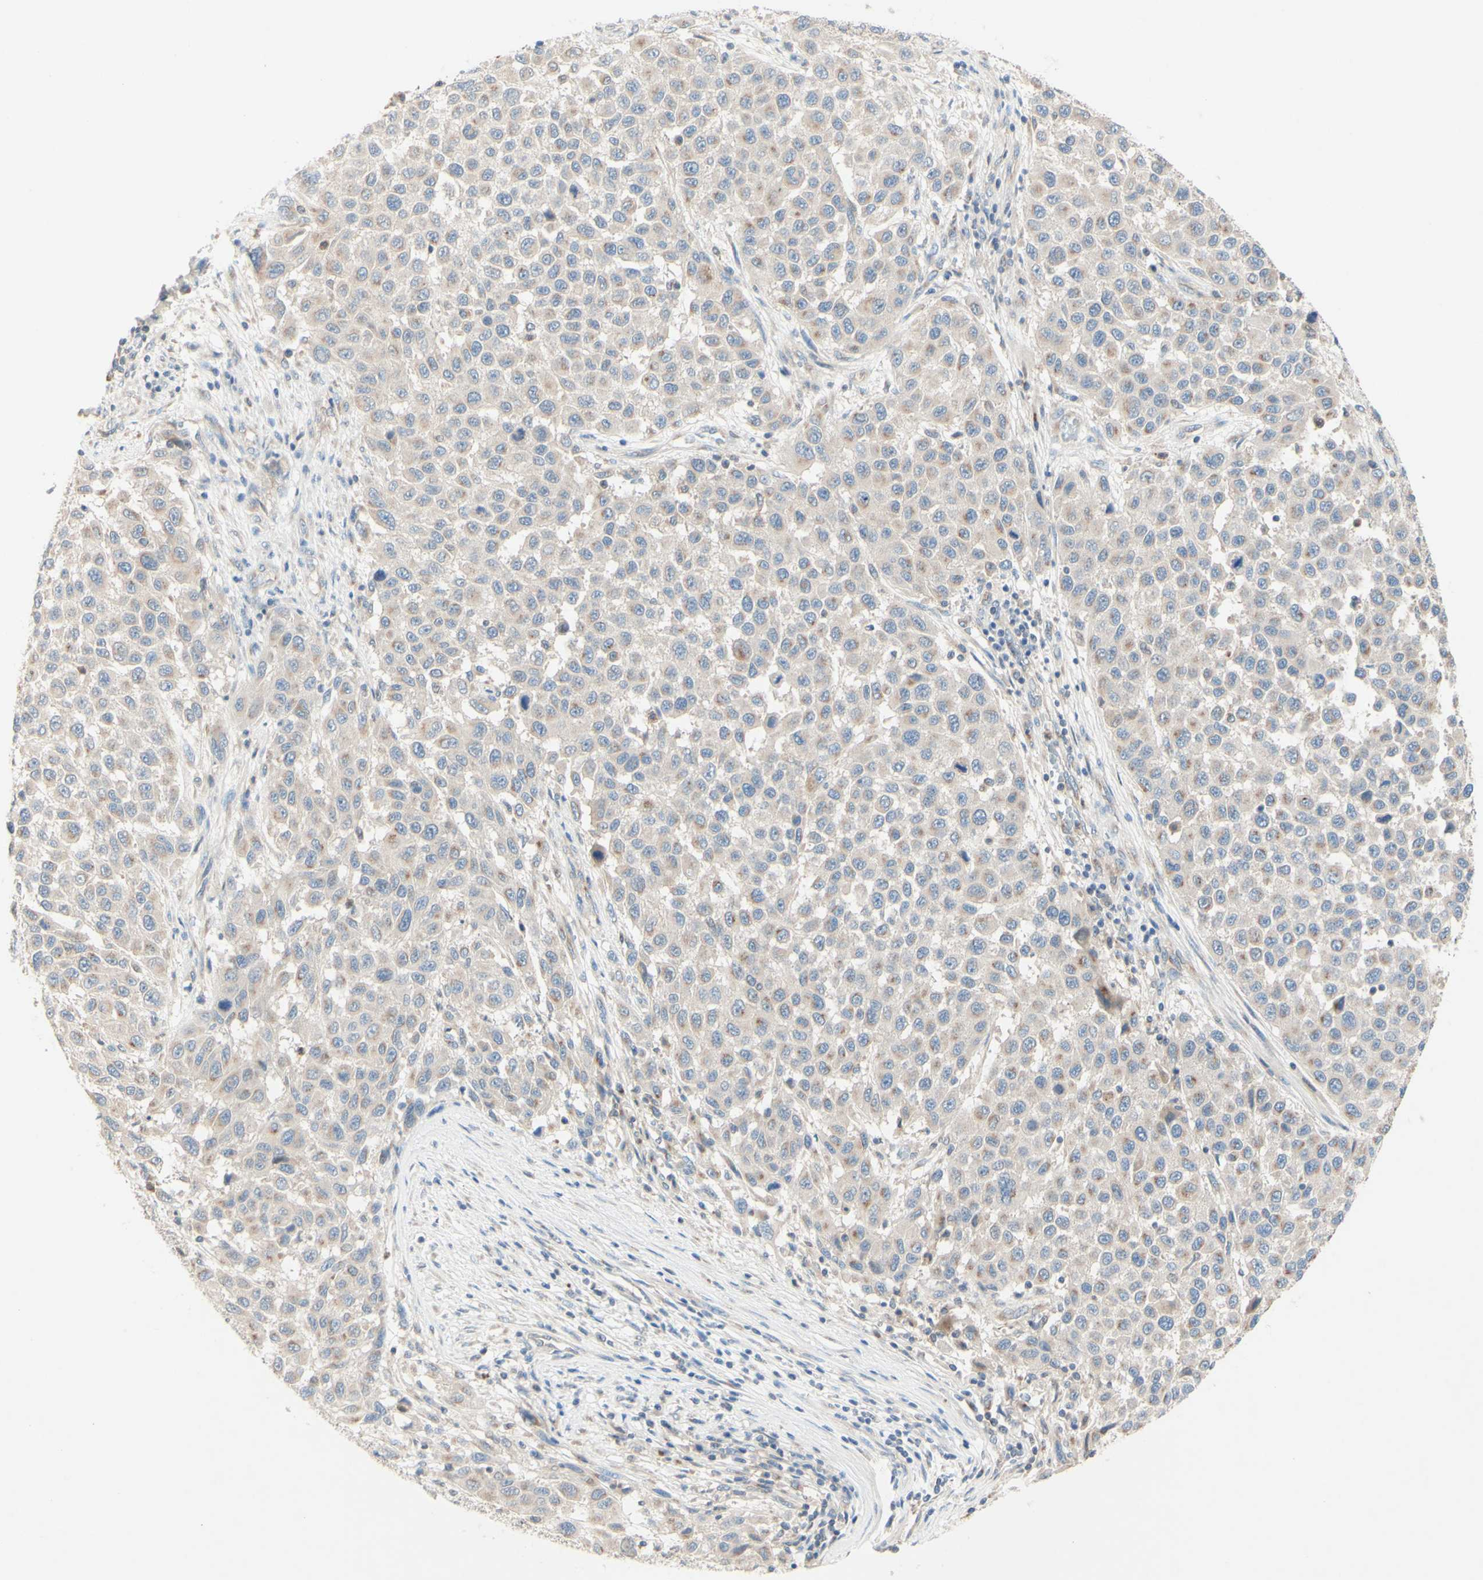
{"staining": {"intensity": "moderate", "quantity": "<25%", "location": "cytoplasmic/membranous"}, "tissue": "melanoma", "cell_type": "Tumor cells", "image_type": "cancer", "snomed": [{"axis": "morphology", "description": "Malignant melanoma, Metastatic site"}, {"axis": "topography", "description": "Lymph node"}], "caption": "Immunohistochemical staining of human melanoma exhibits moderate cytoplasmic/membranous protein staining in approximately <25% of tumor cells.", "gene": "MTM1", "patient": {"sex": "male", "age": 61}}